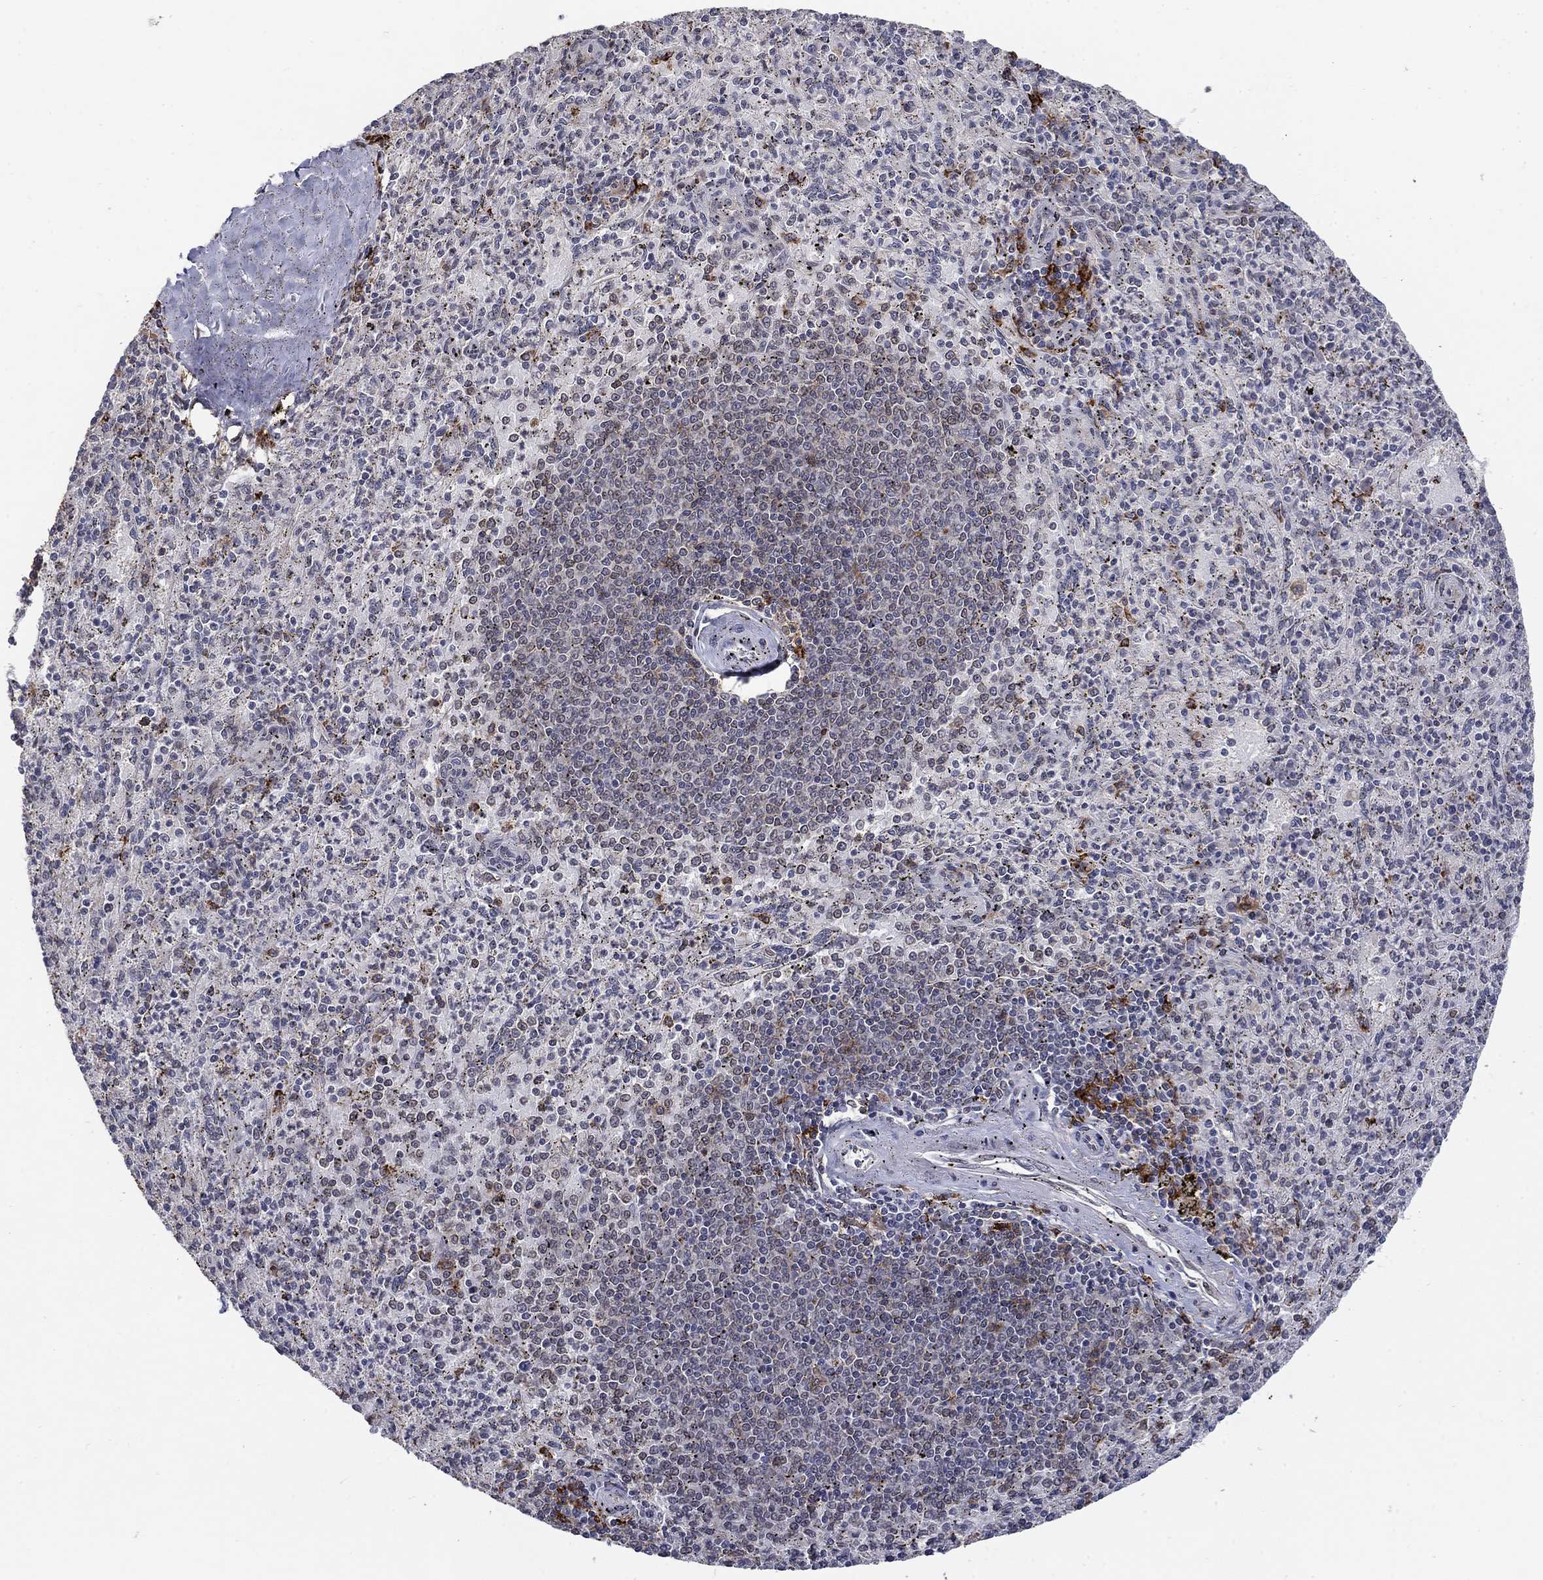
{"staining": {"intensity": "negative", "quantity": "none", "location": "none"}, "tissue": "spleen", "cell_type": "Cells in red pulp", "image_type": "normal", "snomed": [{"axis": "morphology", "description": "Normal tissue, NOS"}, {"axis": "topography", "description": "Spleen"}], "caption": "Immunohistochemistry of normal human spleen exhibits no positivity in cells in red pulp.", "gene": "GRIA3", "patient": {"sex": "male", "age": 60}}